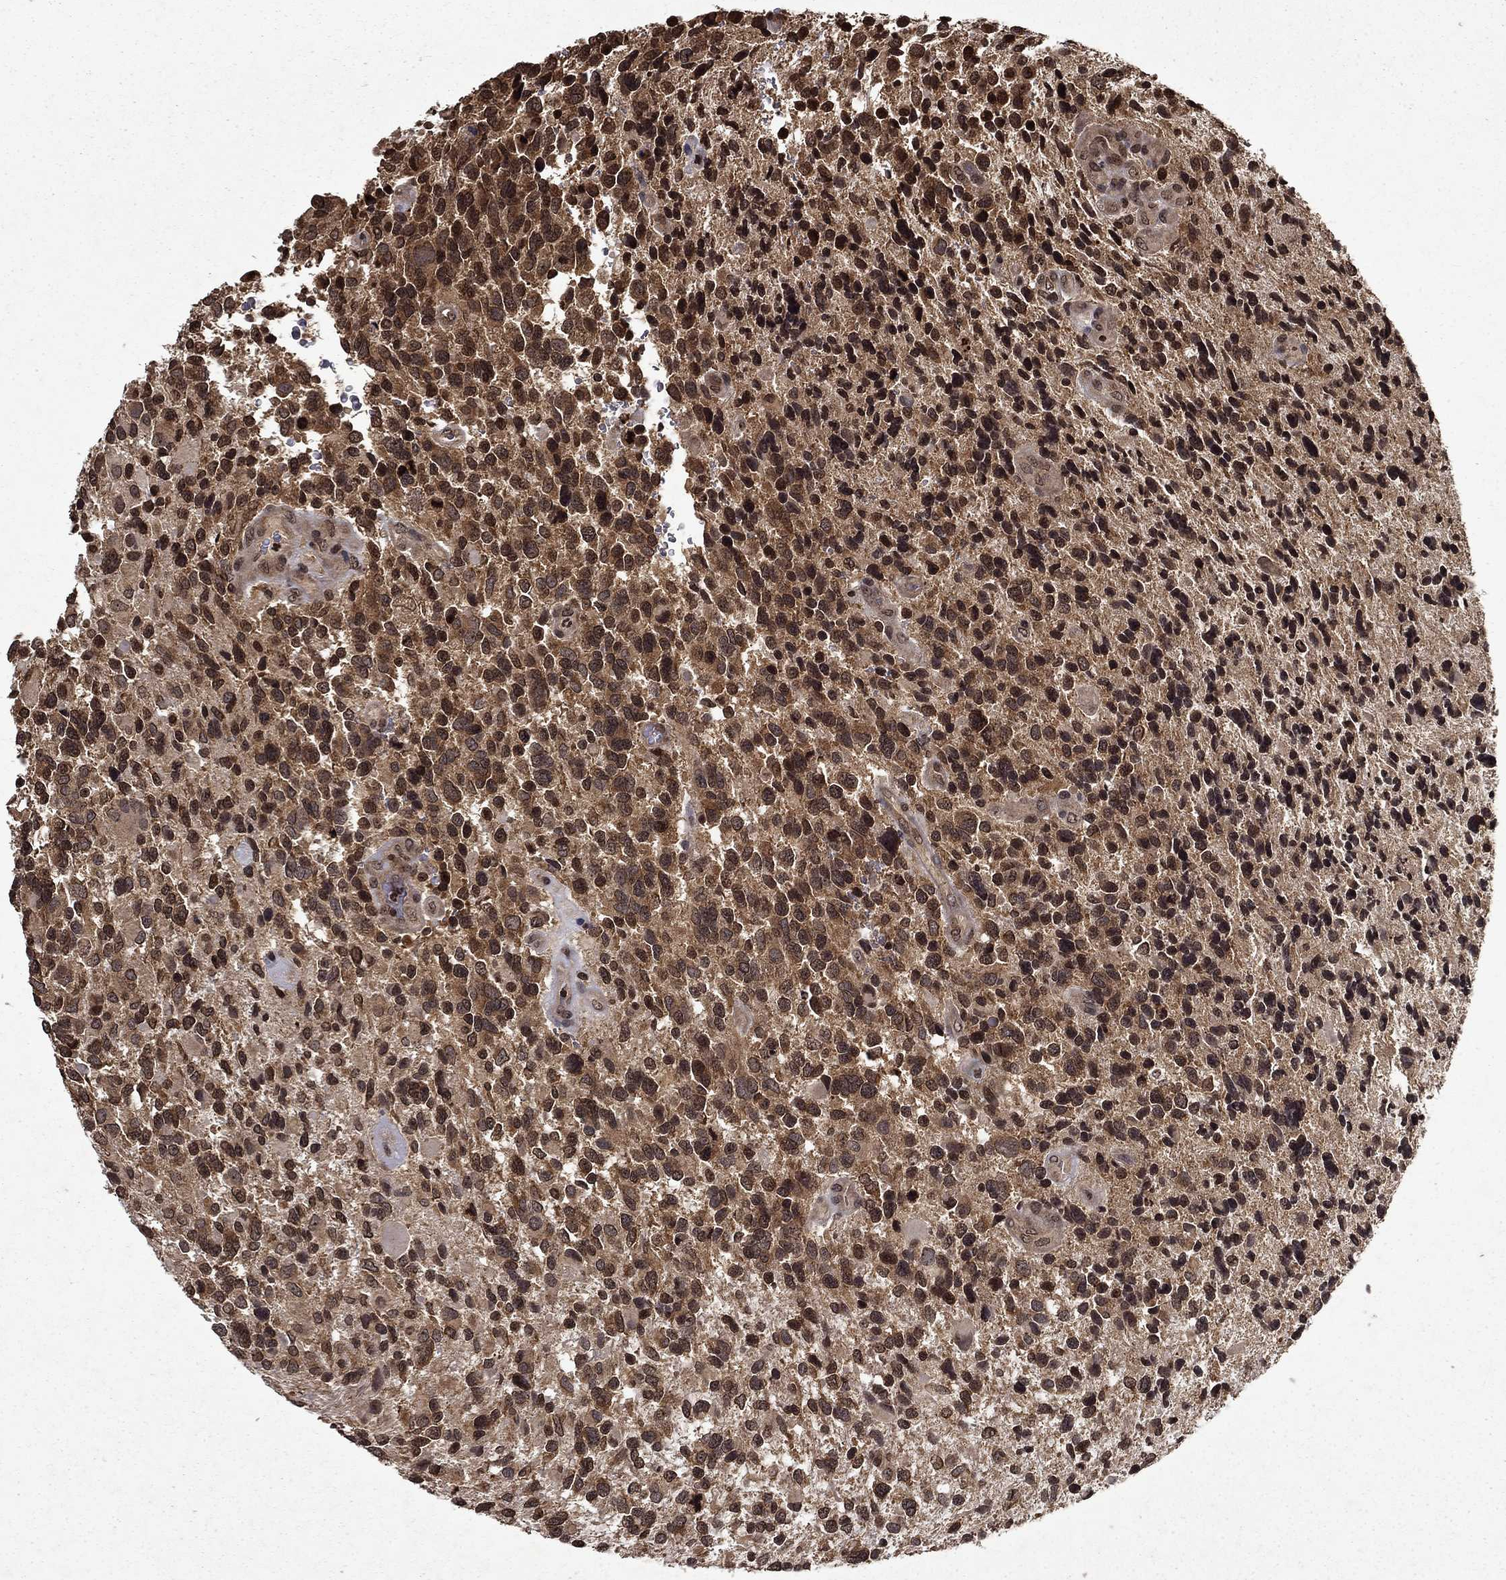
{"staining": {"intensity": "moderate", "quantity": ">75%", "location": "cytoplasmic/membranous,nuclear"}, "tissue": "glioma", "cell_type": "Tumor cells", "image_type": "cancer", "snomed": [{"axis": "morphology", "description": "Glioma, malignant, Low grade"}, {"axis": "topography", "description": "Brain"}], "caption": "A photomicrograph of human glioma stained for a protein exhibits moderate cytoplasmic/membranous and nuclear brown staining in tumor cells. (DAB (3,3'-diaminobenzidine) IHC, brown staining for protein, blue staining for nuclei).", "gene": "PIN4", "patient": {"sex": "female", "age": 32}}